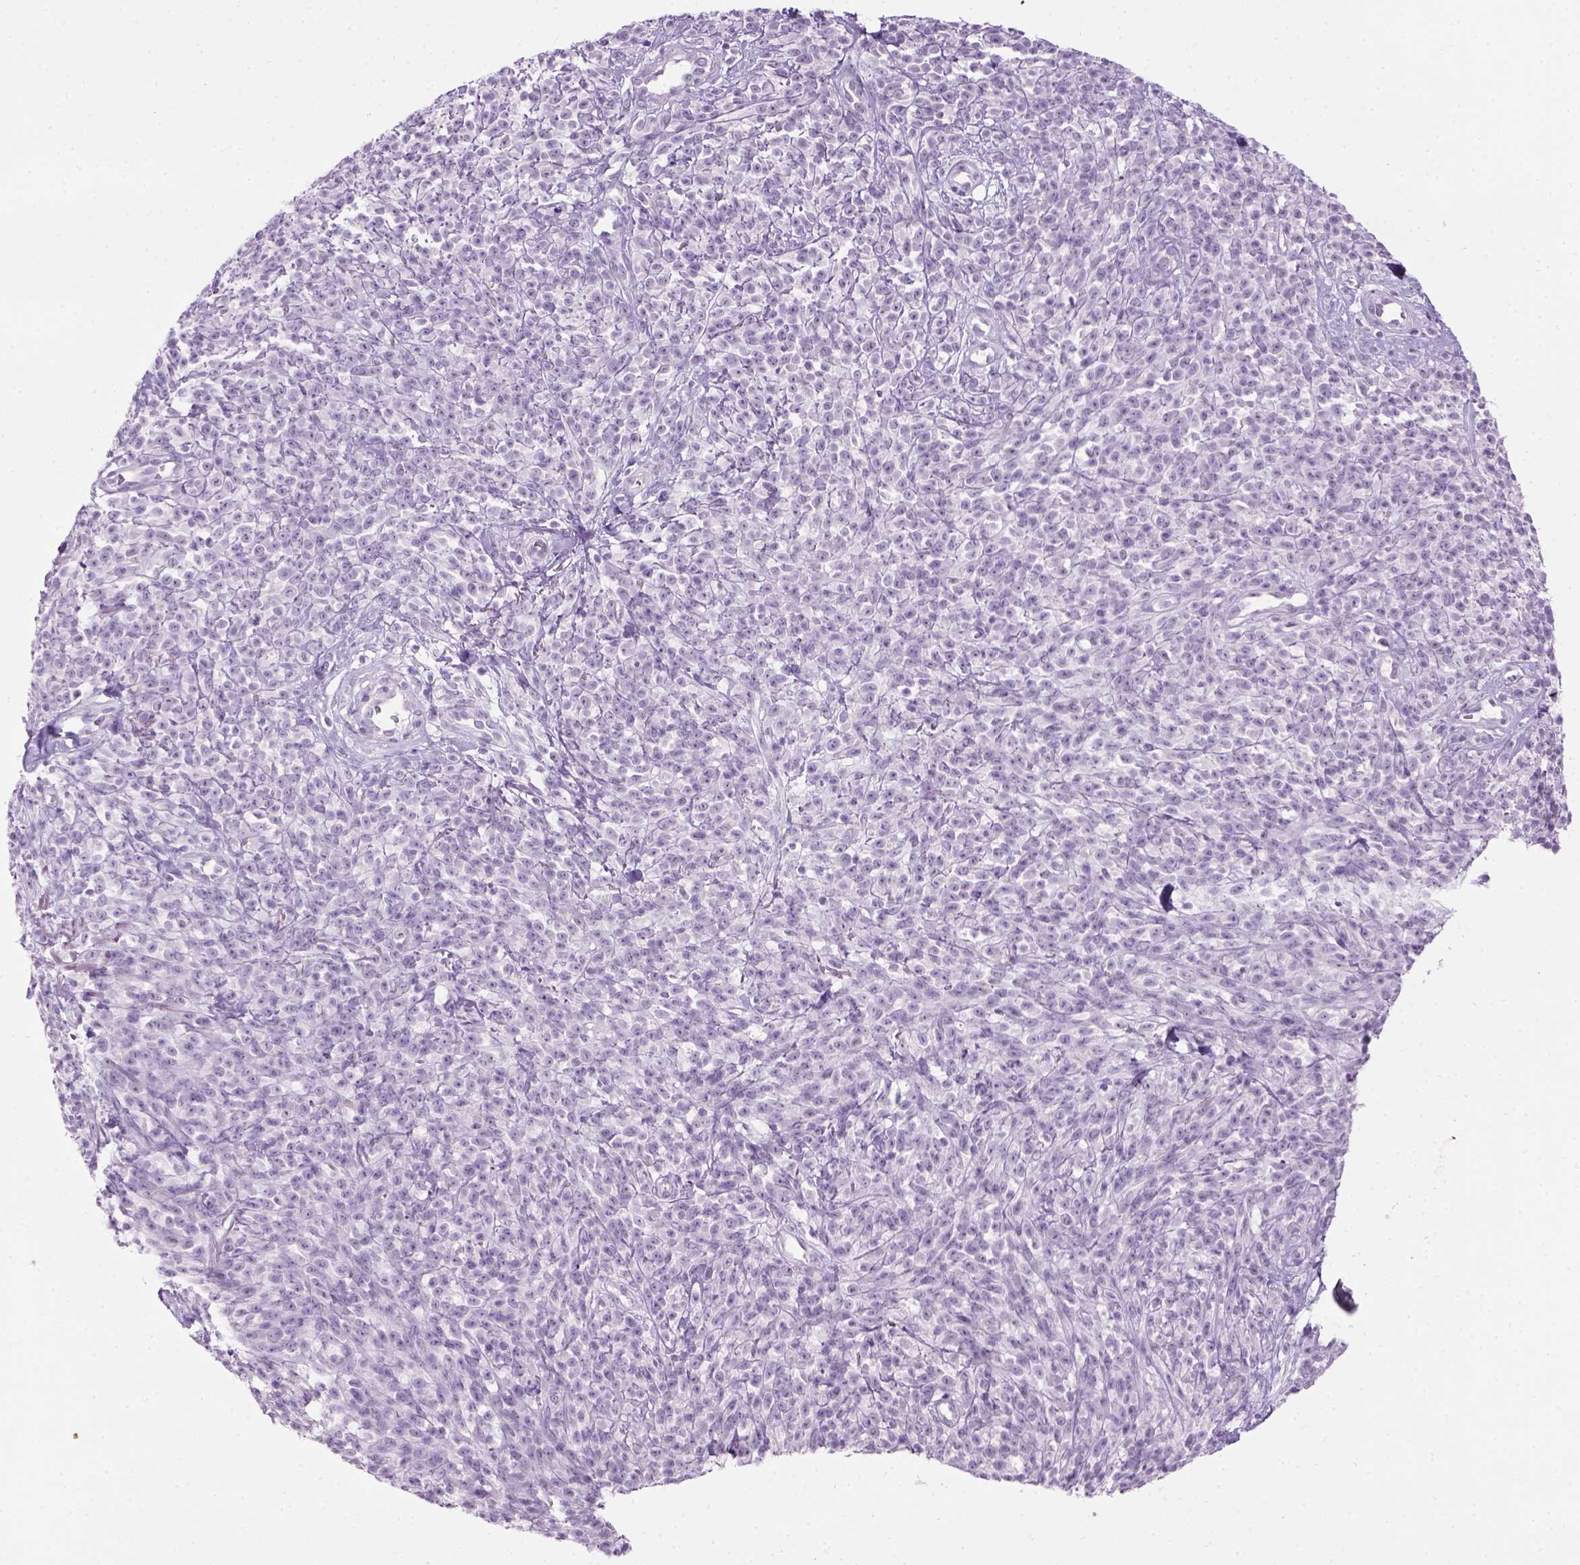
{"staining": {"intensity": "negative", "quantity": "none", "location": "none"}, "tissue": "melanoma", "cell_type": "Tumor cells", "image_type": "cancer", "snomed": [{"axis": "morphology", "description": "Malignant melanoma, NOS"}, {"axis": "topography", "description": "Skin"}, {"axis": "topography", "description": "Skin of trunk"}], "caption": "There is no significant expression in tumor cells of malignant melanoma. (DAB (3,3'-diaminobenzidine) immunohistochemistry visualized using brightfield microscopy, high magnification).", "gene": "GABRB2", "patient": {"sex": "male", "age": 74}}